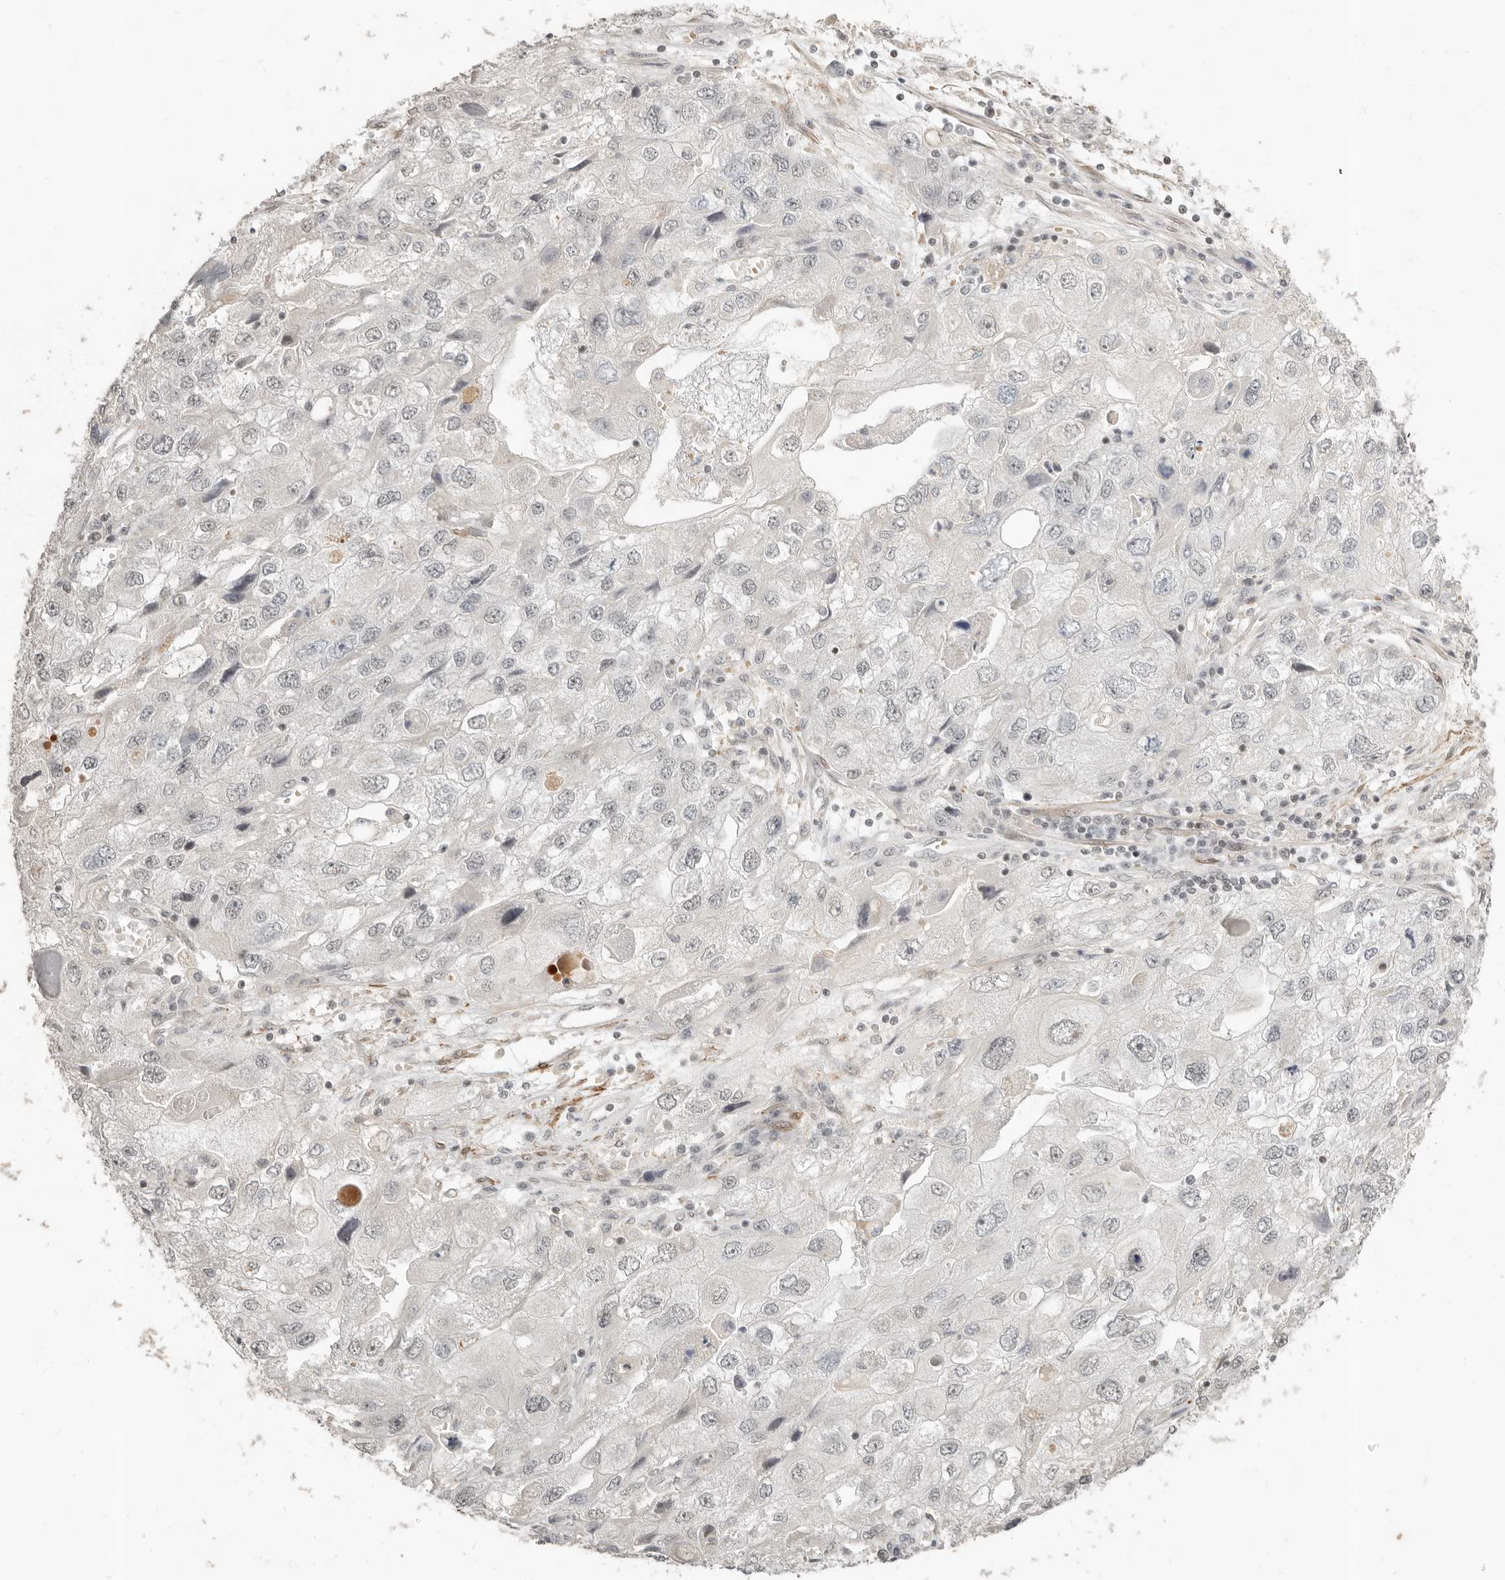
{"staining": {"intensity": "negative", "quantity": "none", "location": "none"}, "tissue": "endometrial cancer", "cell_type": "Tumor cells", "image_type": "cancer", "snomed": [{"axis": "morphology", "description": "Adenocarcinoma, NOS"}, {"axis": "topography", "description": "Endometrium"}], "caption": "There is no significant positivity in tumor cells of endometrial cancer (adenocarcinoma).", "gene": "GABPA", "patient": {"sex": "female", "age": 49}}